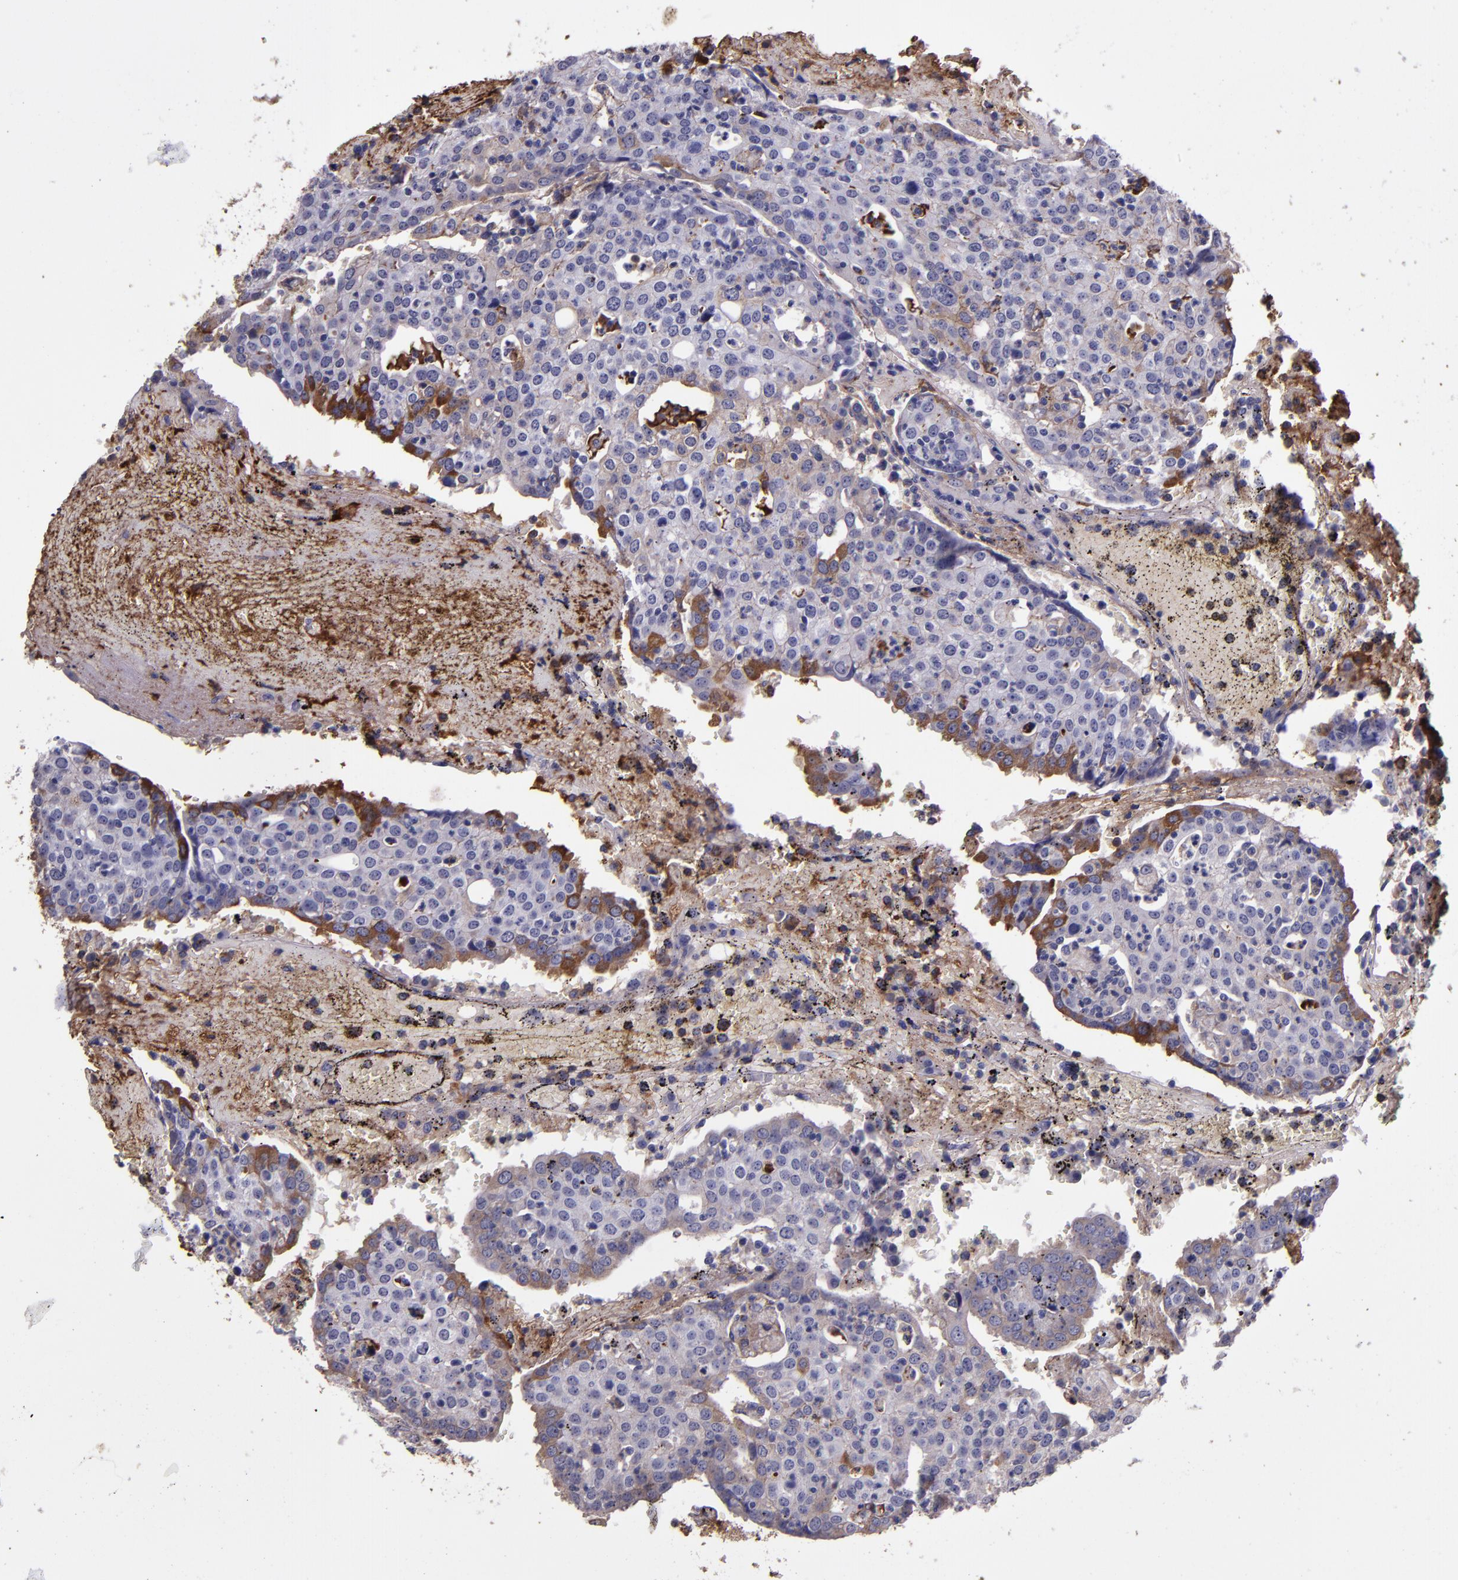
{"staining": {"intensity": "moderate", "quantity": "<25%", "location": "cytoplasmic/membranous"}, "tissue": "head and neck cancer", "cell_type": "Tumor cells", "image_type": "cancer", "snomed": [{"axis": "morphology", "description": "Adenocarcinoma, NOS"}, {"axis": "topography", "description": "Salivary gland"}, {"axis": "topography", "description": "Head-Neck"}], "caption": "Protein analysis of head and neck cancer tissue shows moderate cytoplasmic/membranous expression in approximately <25% of tumor cells.", "gene": "A2M", "patient": {"sex": "female", "age": 65}}